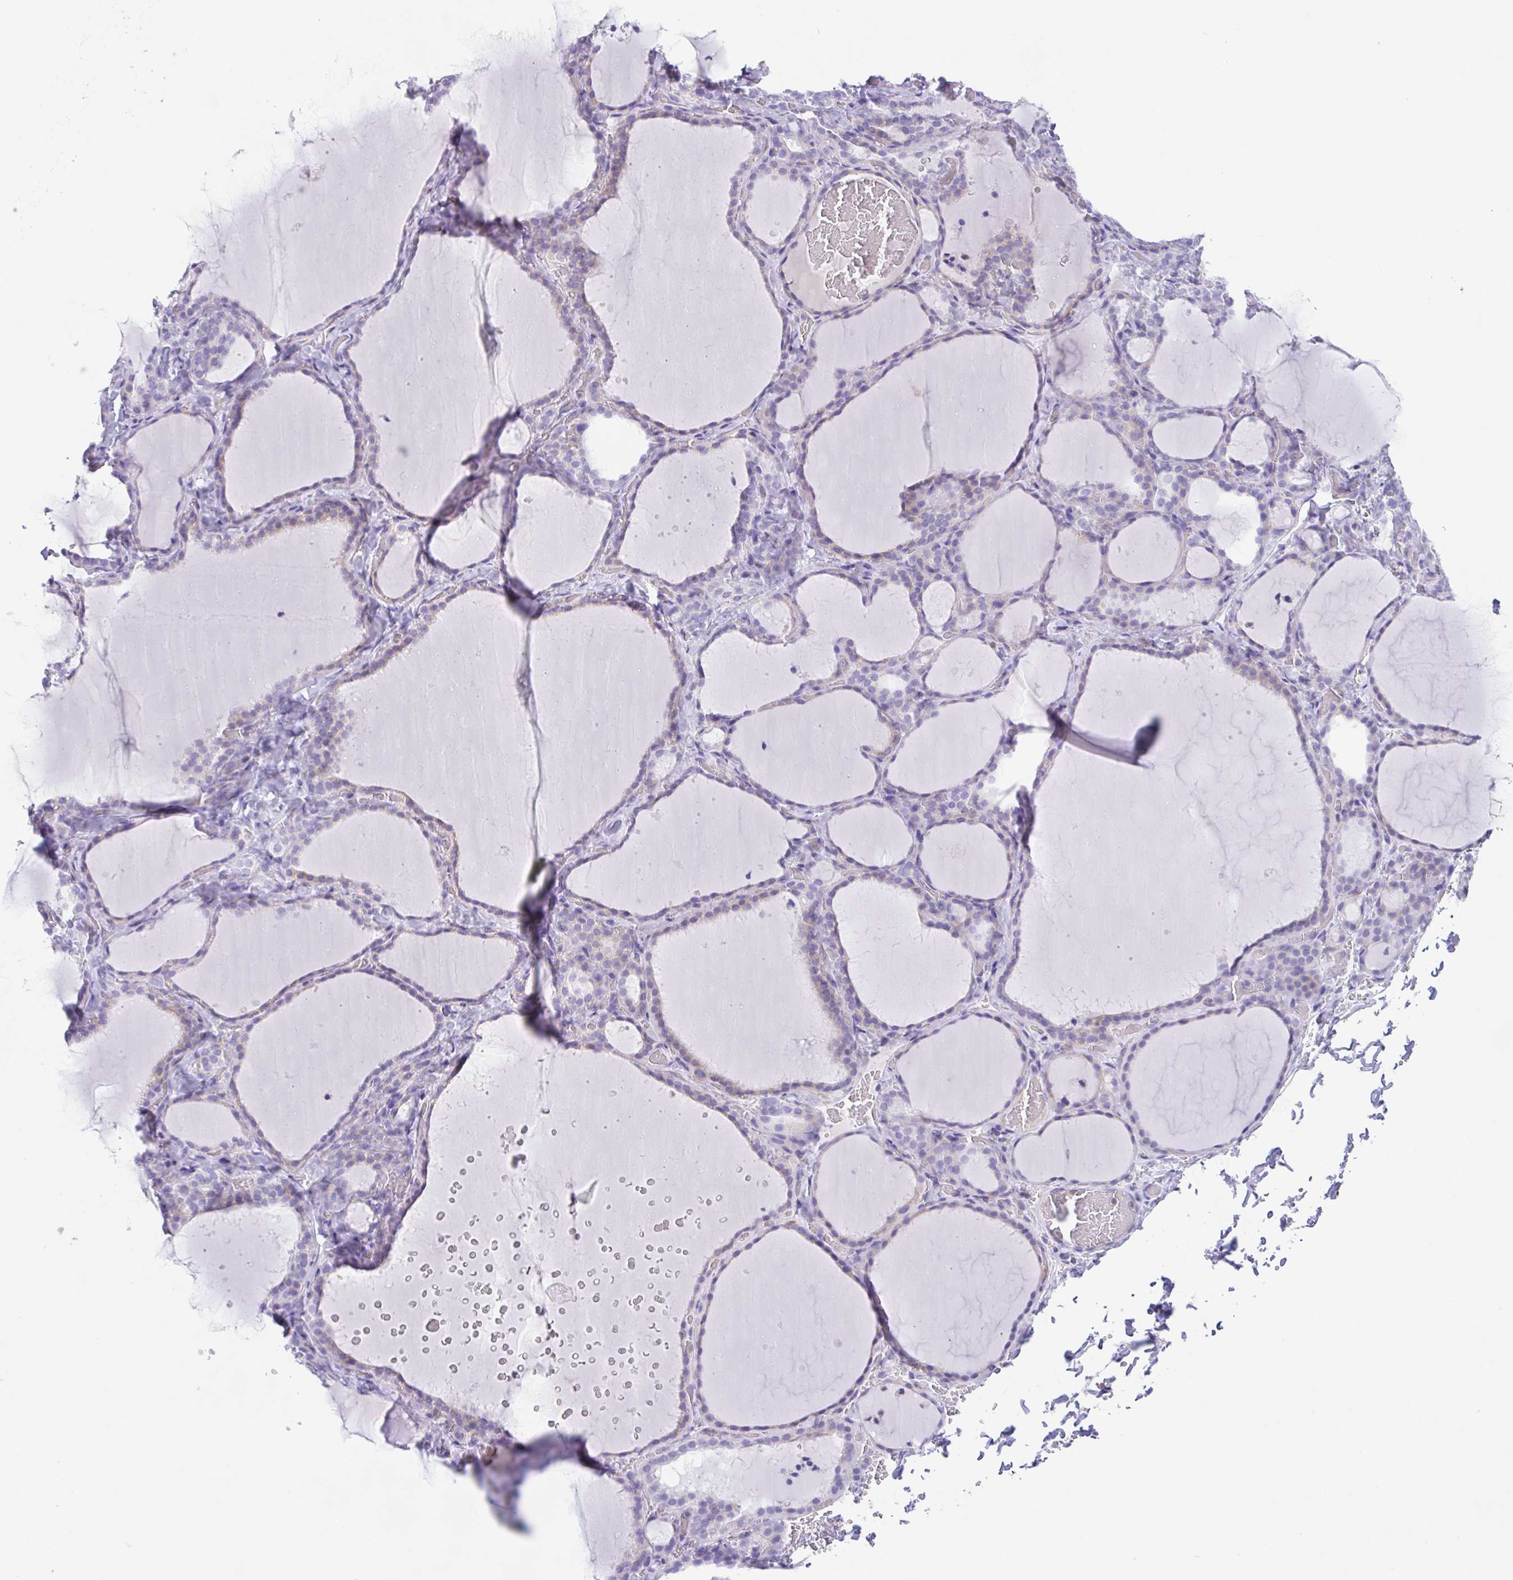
{"staining": {"intensity": "negative", "quantity": "none", "location": "none"}, "tissue": "thyroid gland", "cell_type": "Glandular cells", "image_type": "normal", "snomed": [{"axis": "morphology", "description": "Normal tissue, NOS"}, {"axis": "topography", "description": "Thyroid gland"}], "caption": "IHC of unremarkable thyroid gland exhibits no expression in glandular cells.", "gene": "ARPP21", "patient": {"sex": "female", "age": 22}}